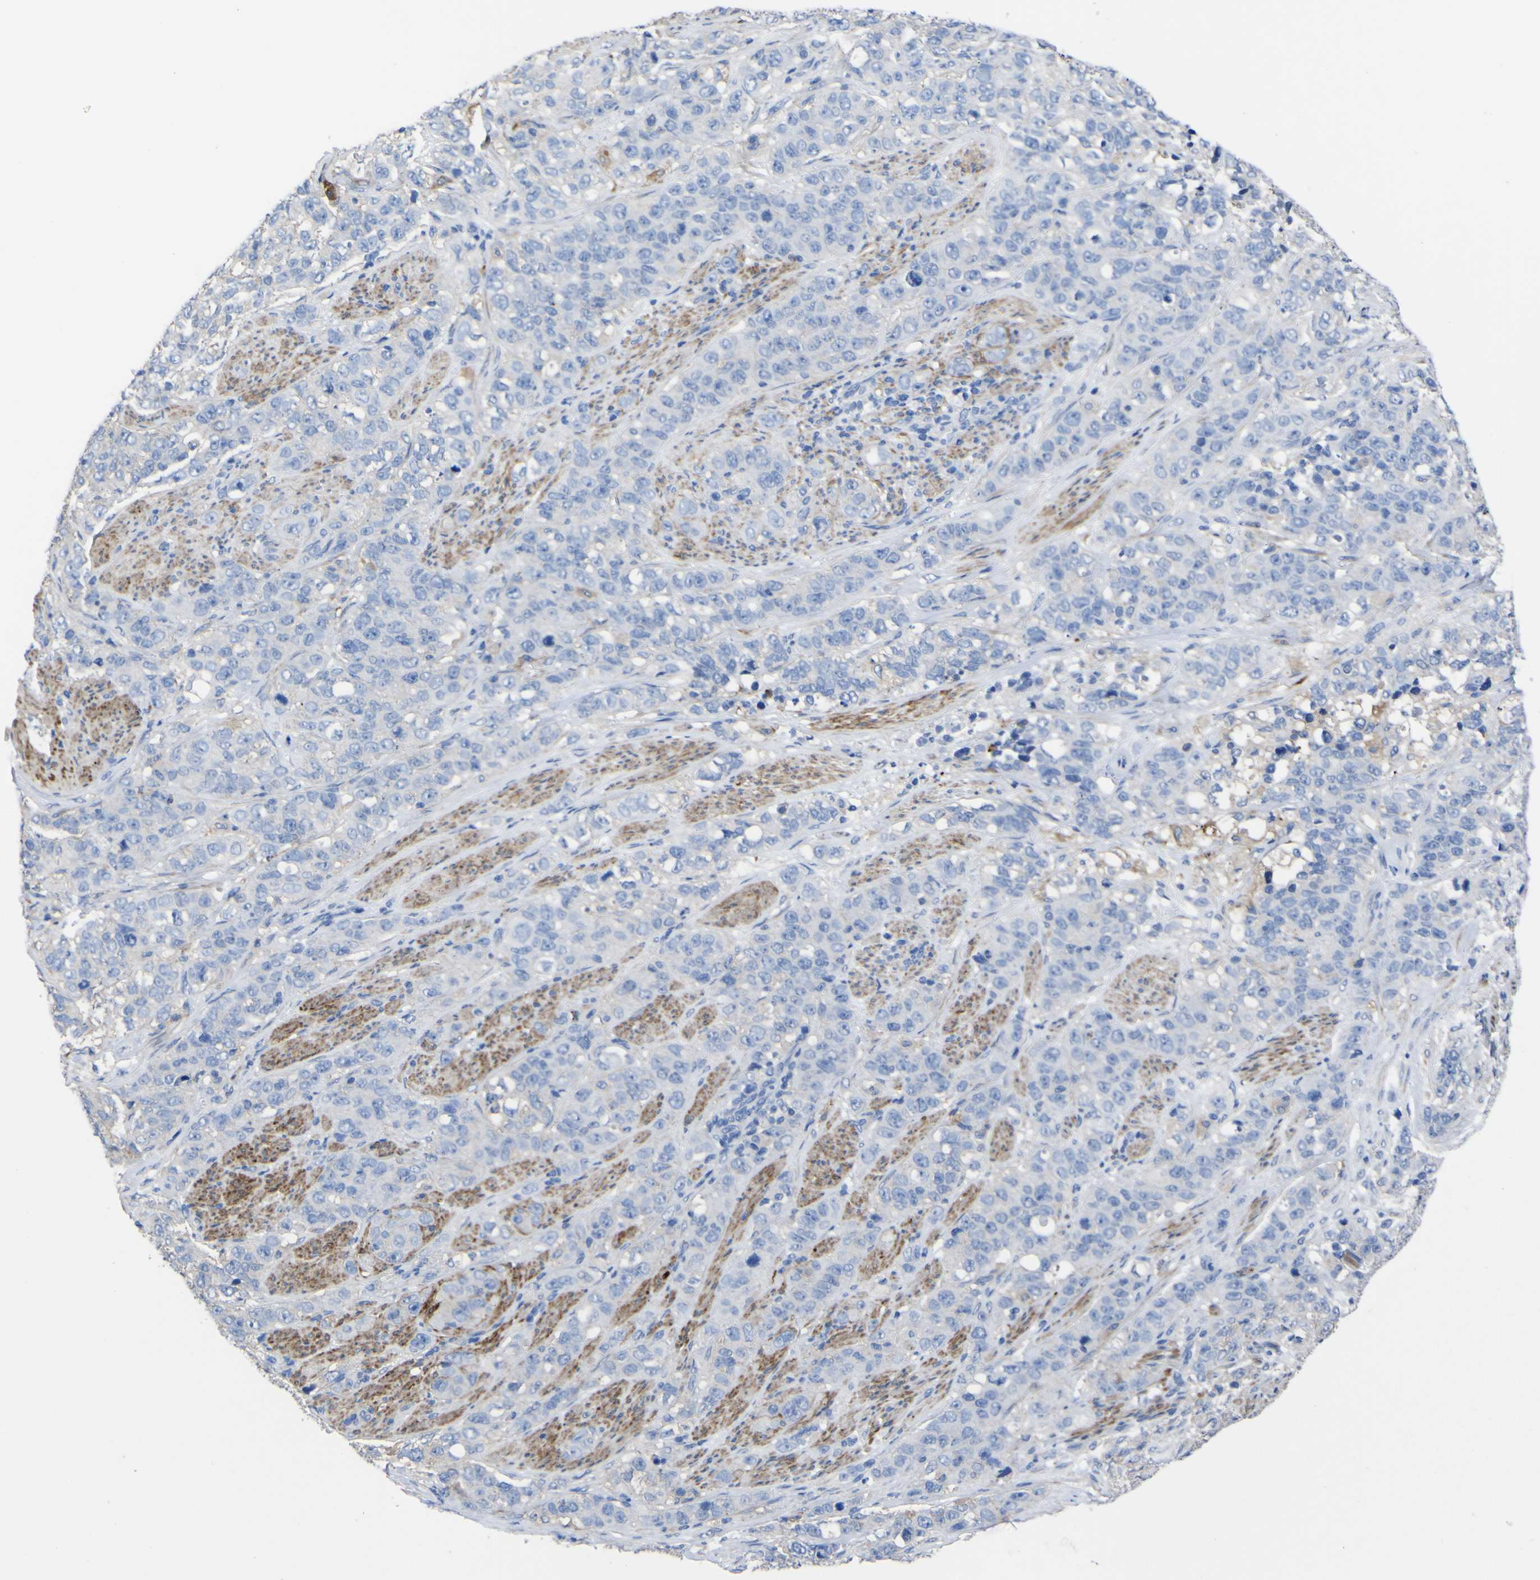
{"staining": {"intensity": "negative", "quantity": "none", "location": "none"}, "tissue": "stomach cancer", "cell_type": "Tumor cells", "image_type": "cancer", "snomed": [{"axis": "morphology", "description": "Adenocarcinoma, NOS"}, {"axis": "topography", "description": "Stomach"}], "caption": "This is an IHC histopathology image of adenocarcinoma (stomach). There is no positivity in tumor cells.", "gene": "AGO4", "patient": {"sex": "male", "age": 48}}